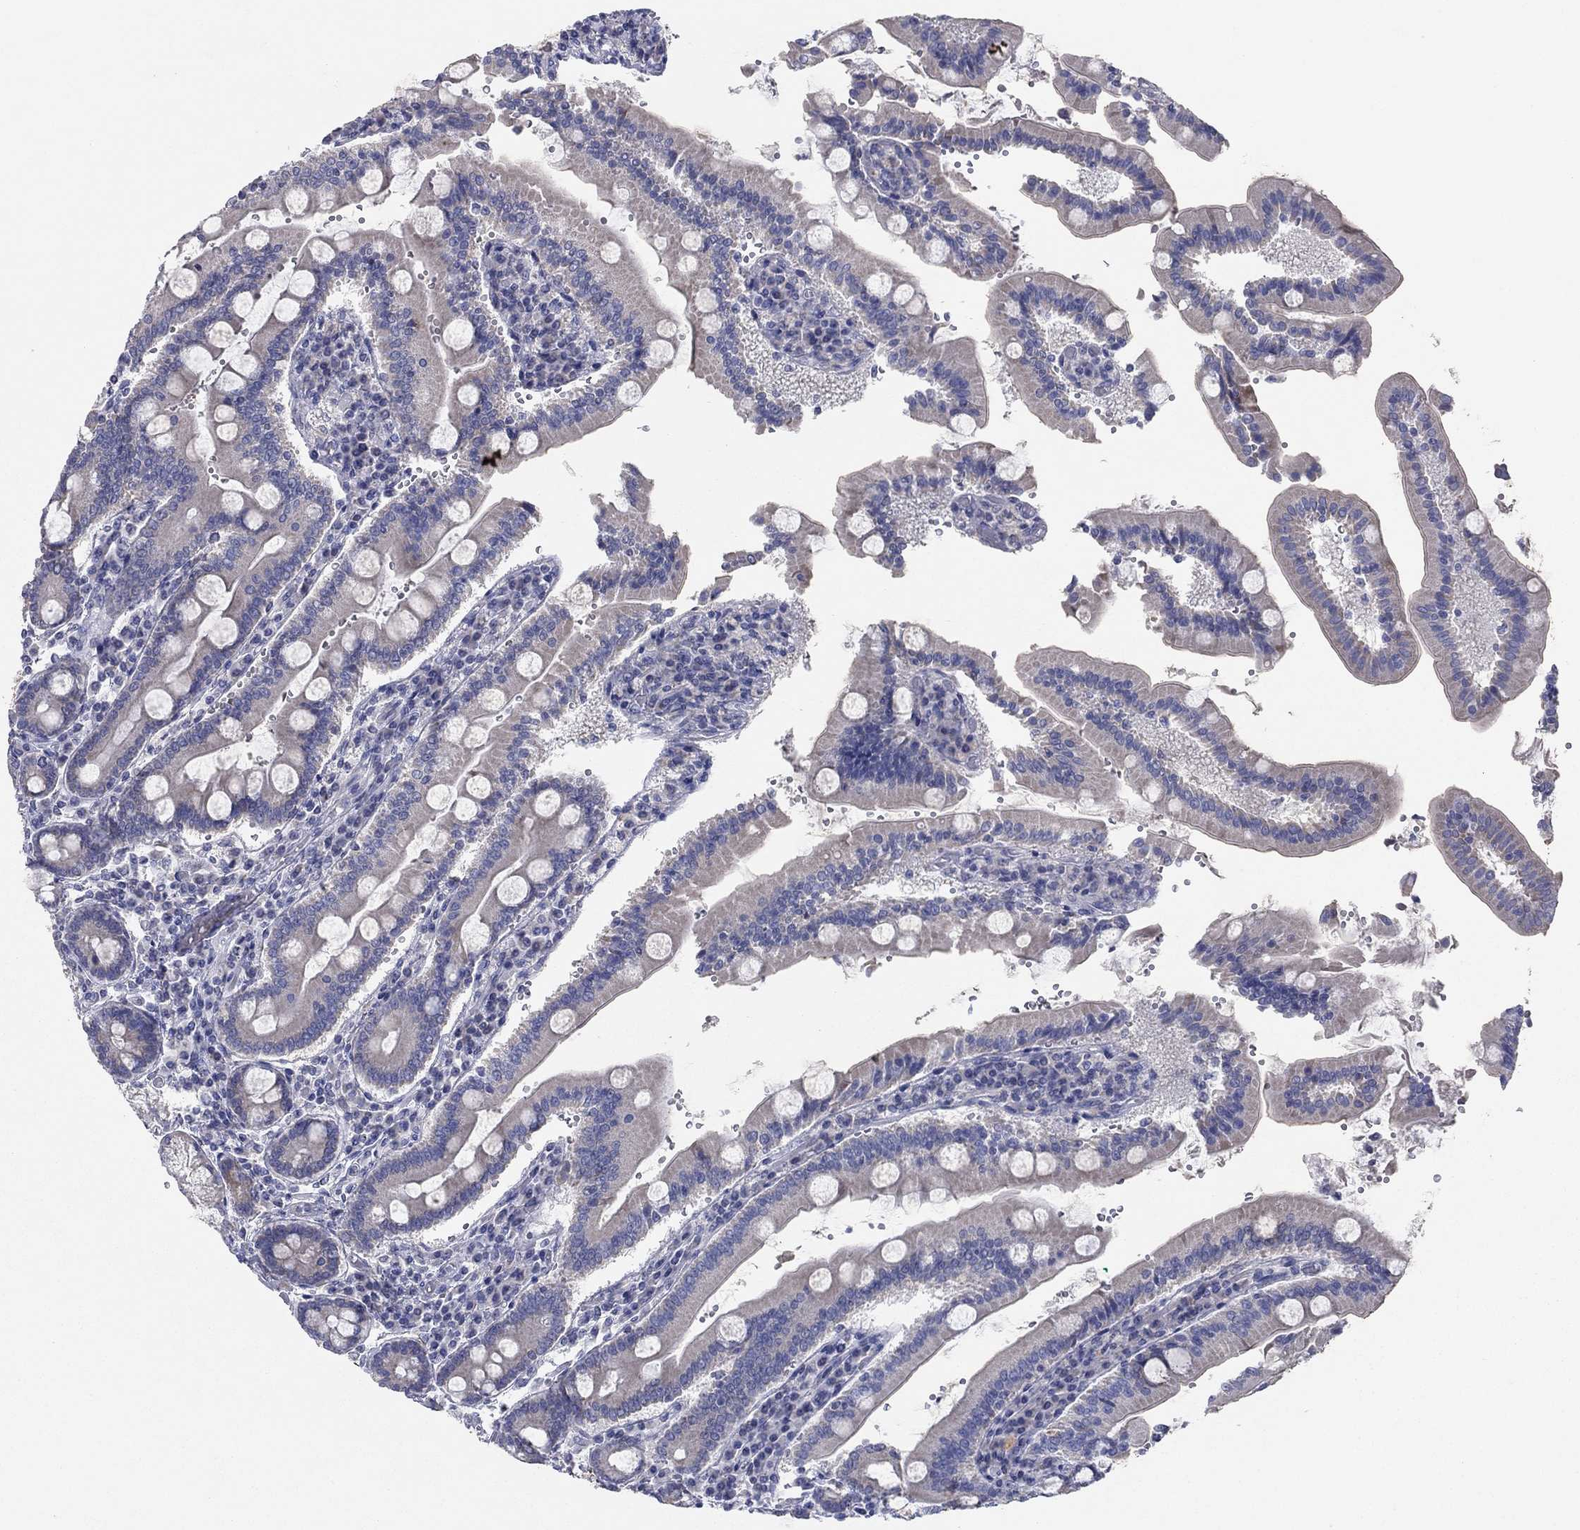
{"staining": {"intensity": "negative", "quantity": "none", "location": "none"}, "tissue": "duodenum", "cell_type": "Glandular cells", "image_type": "normal", "snomed": [{"axis": "morphology", "description": "Normal tissue, NOS"}, {"axis": "topography", "description": "Duodenum"}], "caption": "Immunohistochemistry (IHC) of normal duodenum shows no positivity in glandular cells. The staining was performed using DAB to visualize the protein expression in brown, while the nuclei were stained in blue with hematoxylin (Magnification: 20x).", "gene": "PTGDS", "patient": {"sex": "female", "age": 62}}